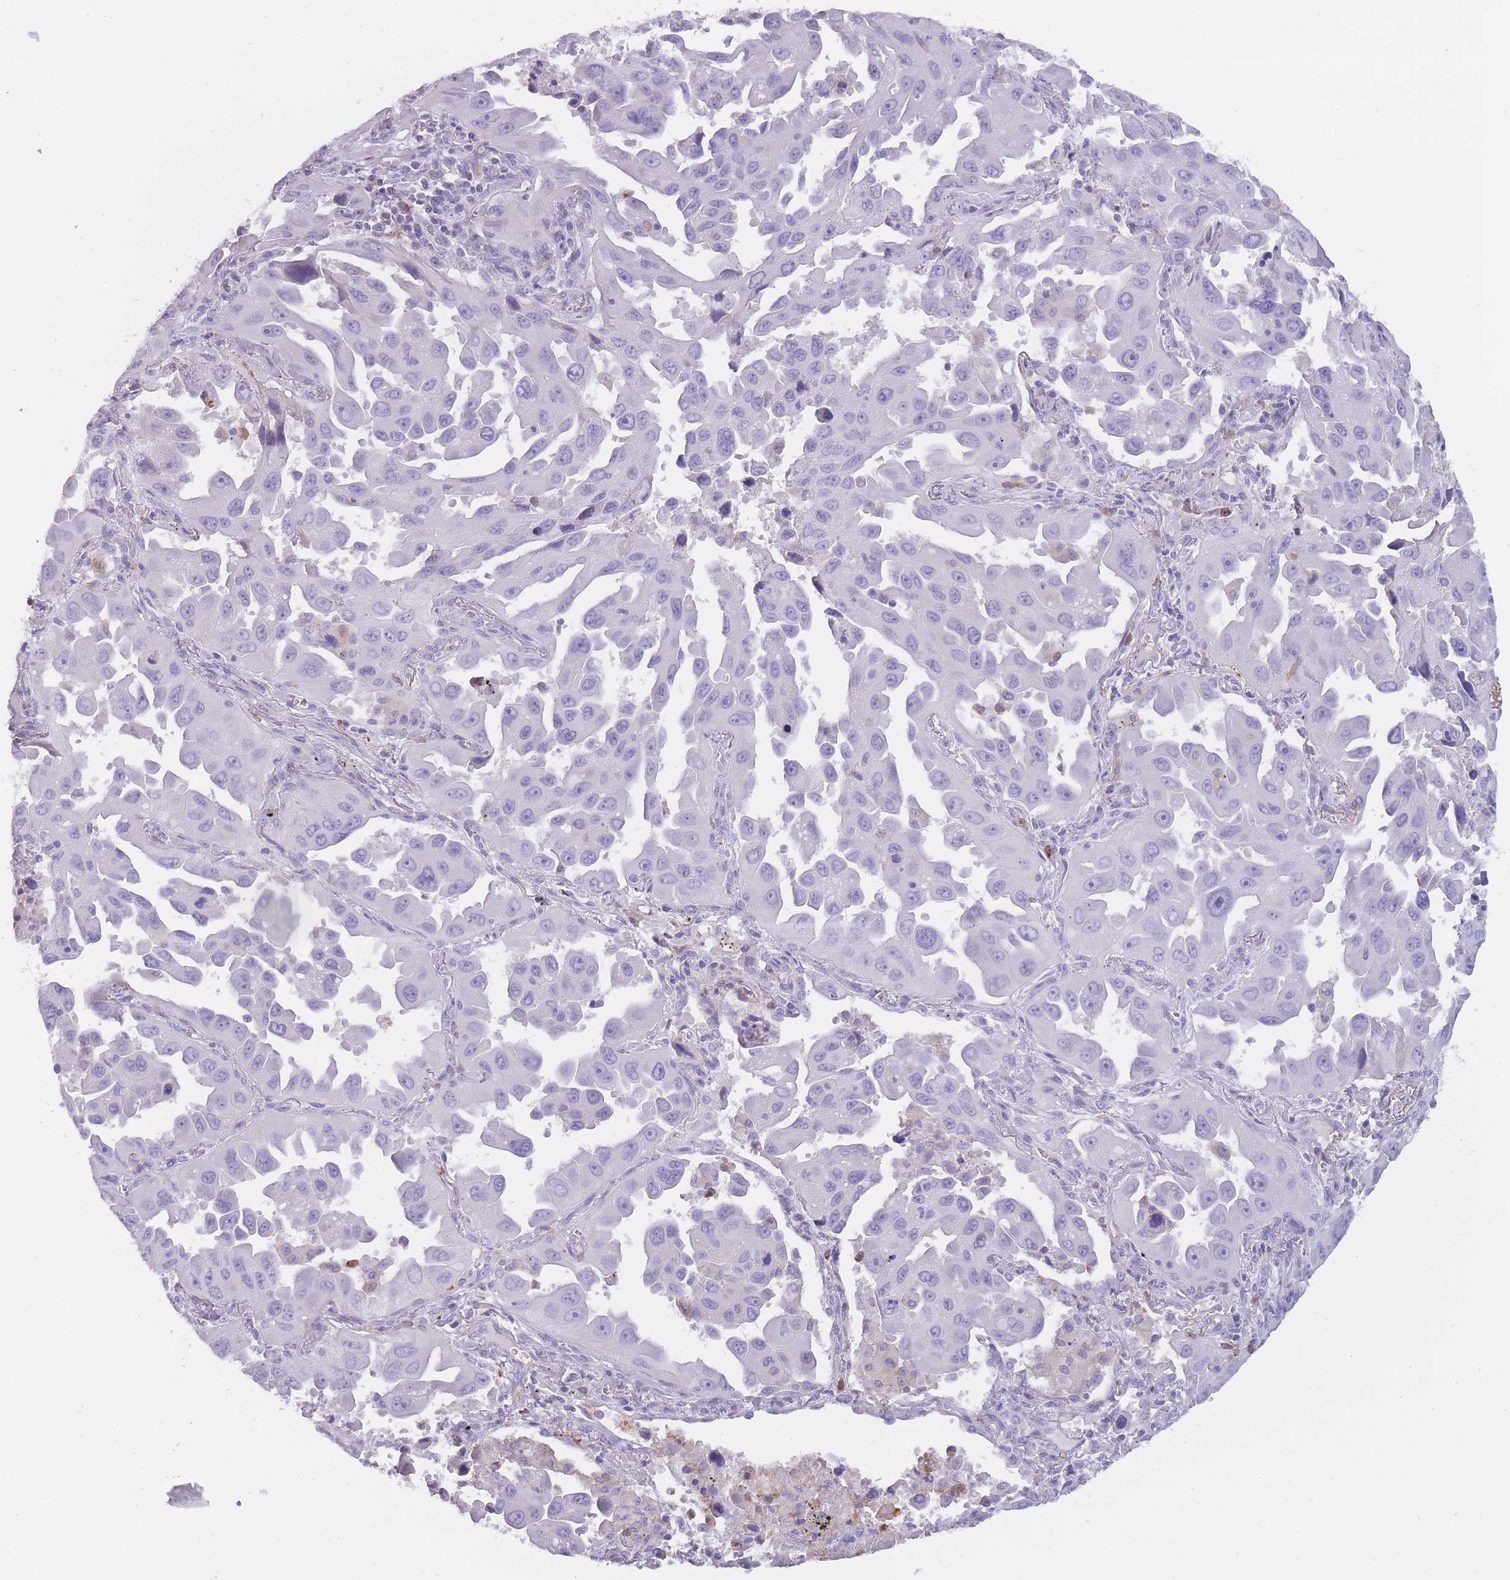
{"staining": {"intensity": "negative", "quantity": "none", "location": "none"}, "tissue": "lung cancer", "cell_type": "Tumor cells", "image_type": "cancer", "snomed": [{"axis": "morphology", "description": "Adenocarcinoma, NOS"}, {"axis": "topography", "description": "Lung"}], "caption": "Protein analysis of lung cancer (adenocarcinoma) reveals no significant expression in tumor cells. Nuclei are stained in blue.", "gene": "CR1L", "patient": {"sex": "male", "age": 66}}